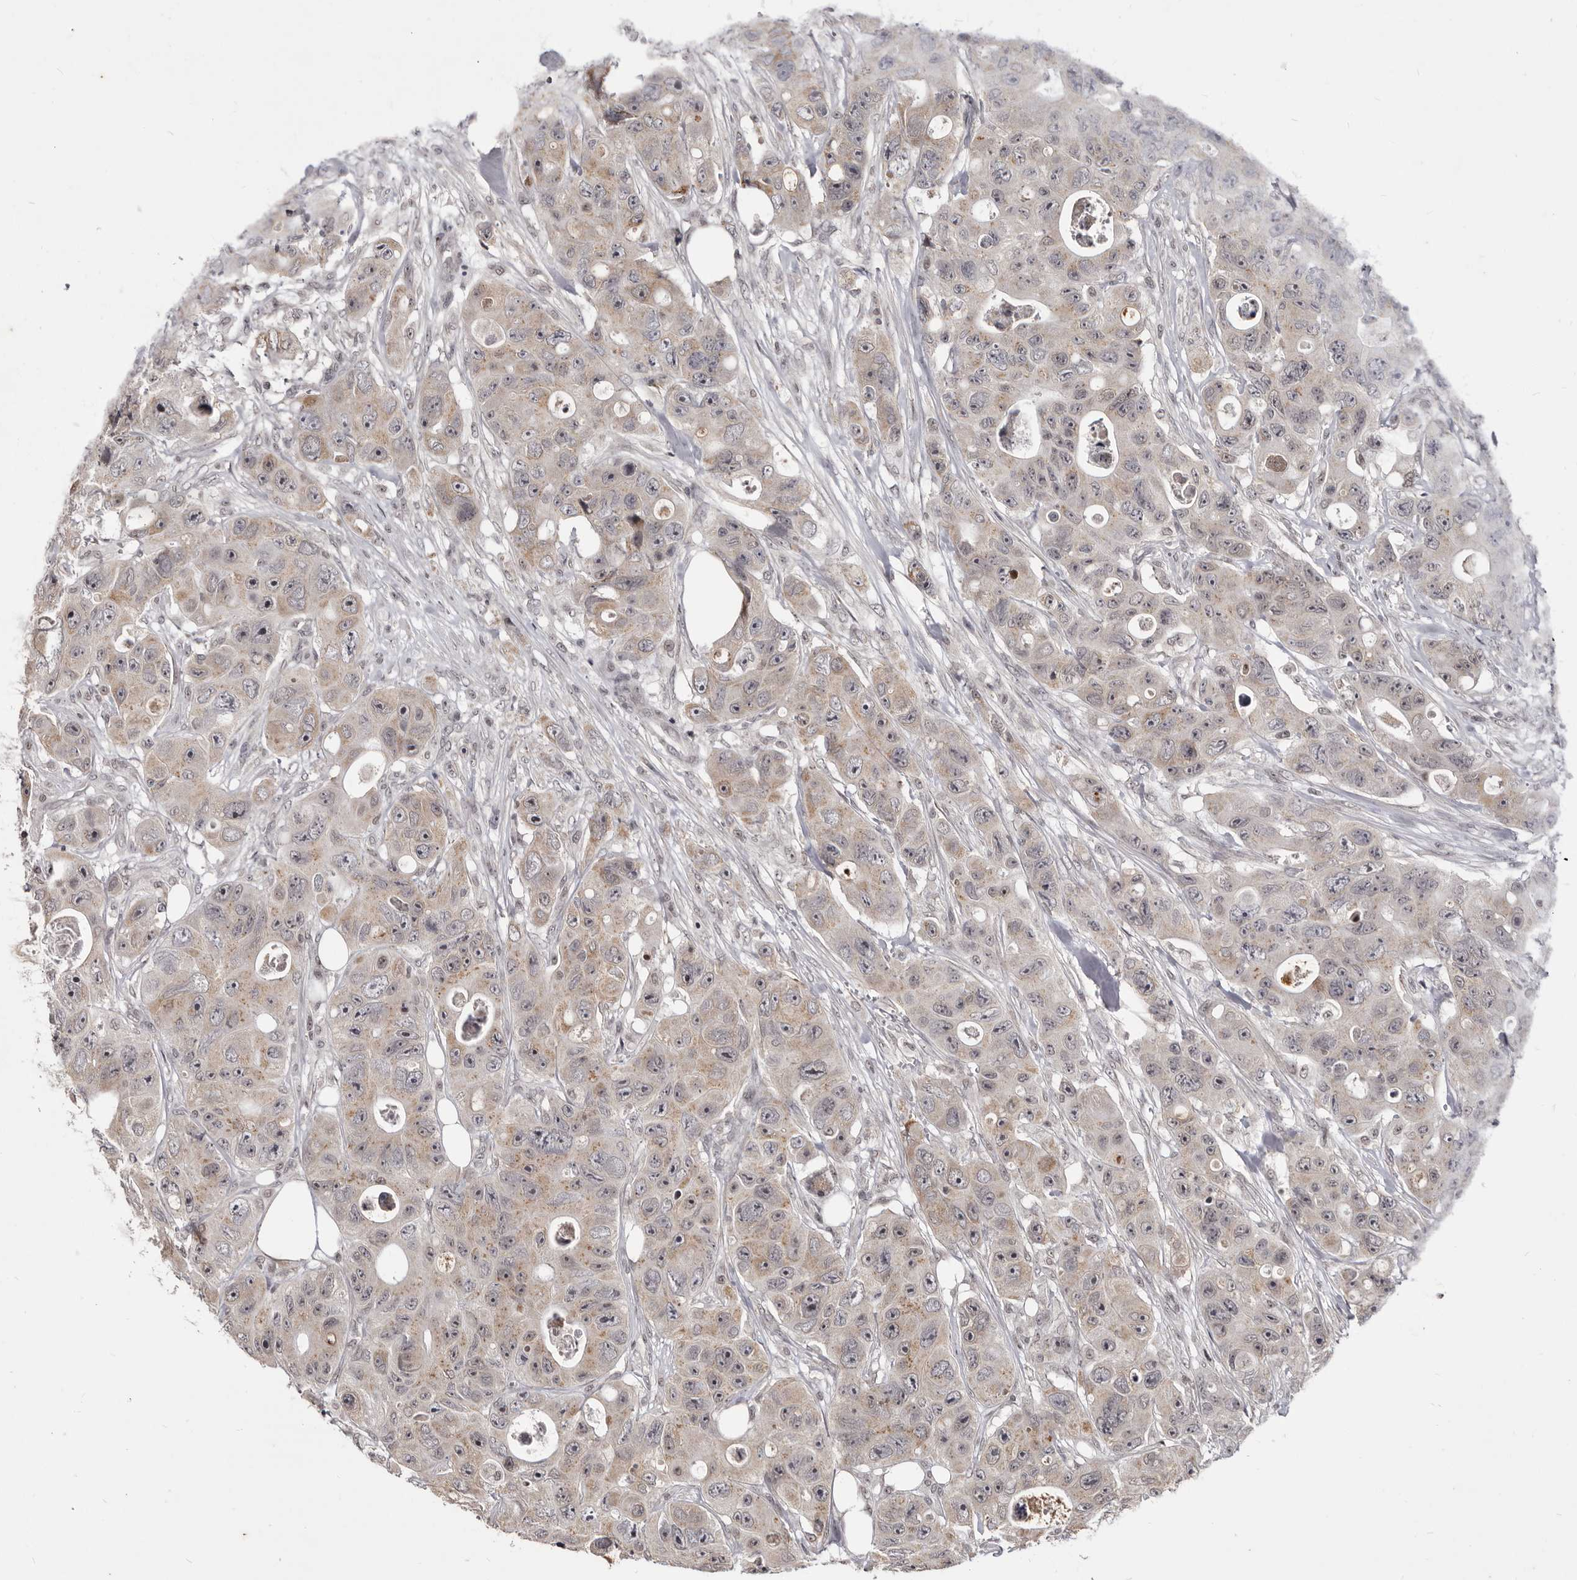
{"staining": {"intensity": "weak", "quantity": "<25%", "location": "cytoplasmic/membranous"}, "tissue": "colorectal cancer", "cell_type": "Tumor cells", "image_type": "cancer", "snomed": [{"axis": "morphology", "description": "Adenocarcinoma, NOS"}, {"axis": "topography", "description": "Colon"}], "caption": "The micrograph reveals no significant positivity in tumor cells of colorectal cancer (adenocarcinoma). (DAB immunohistochemistry (IHC) with hematoxylin counter stain).", "gene": "THUMPD1", "patient": {"sex": "female", "age": 46}}